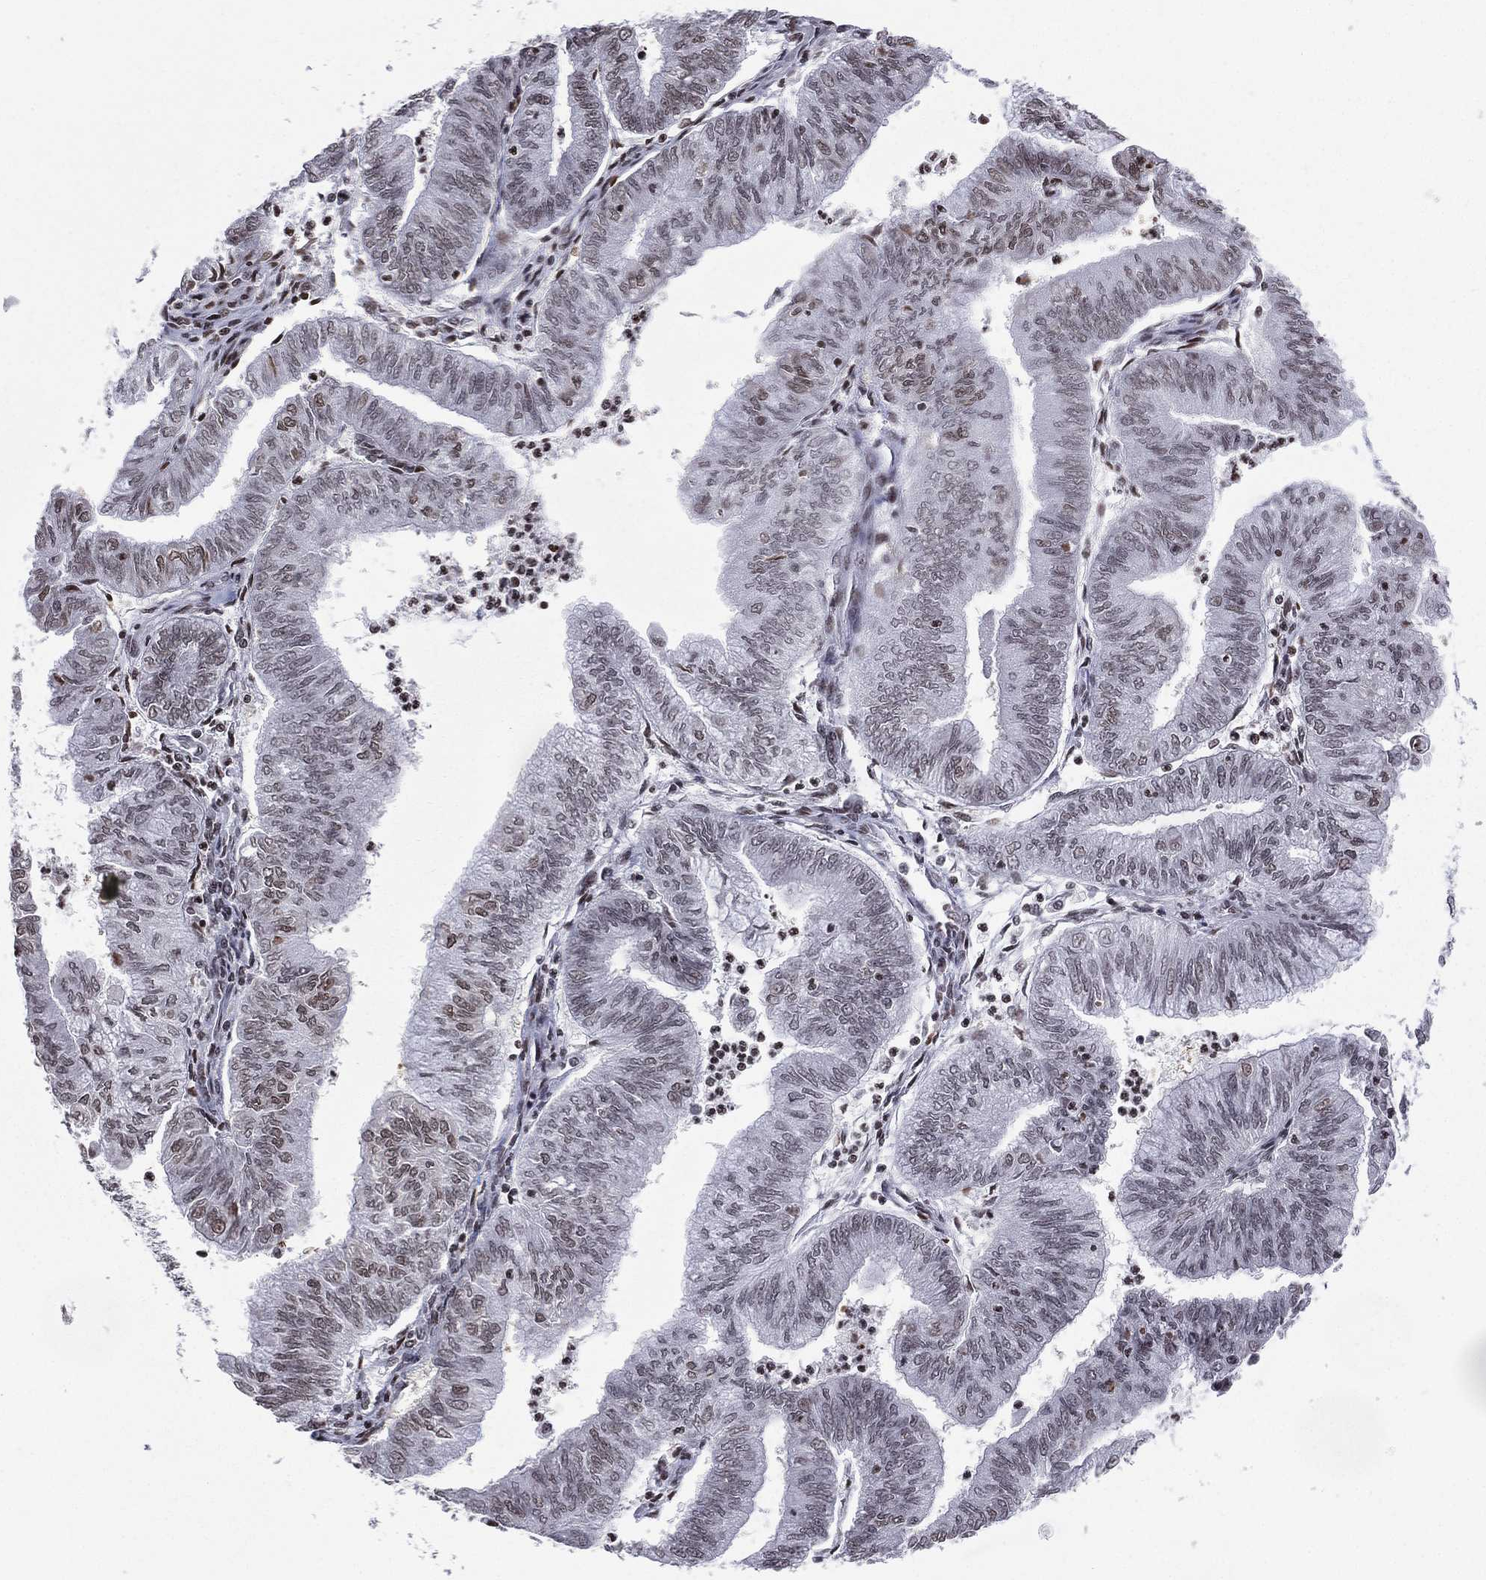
{"staining": {"intensity": "weak", "quantity": "<25%", "location": "nuclear"}, "tissue": "endometrial cancer", "cell_type": "Tumor cells", "image_type": "cancer", "snomed": [{"axis": "morphology", "description": "Adenocarcinoma, NOS"}, {"axis": "topography", "description": "Endometrium"}], "caption": "Immunohistochemical staining of endometrial adenocarcinoma exhibits no significant staining in tumor cells.", "gene": "RFX7", "patient": {"sex": "female", "age": 59}}